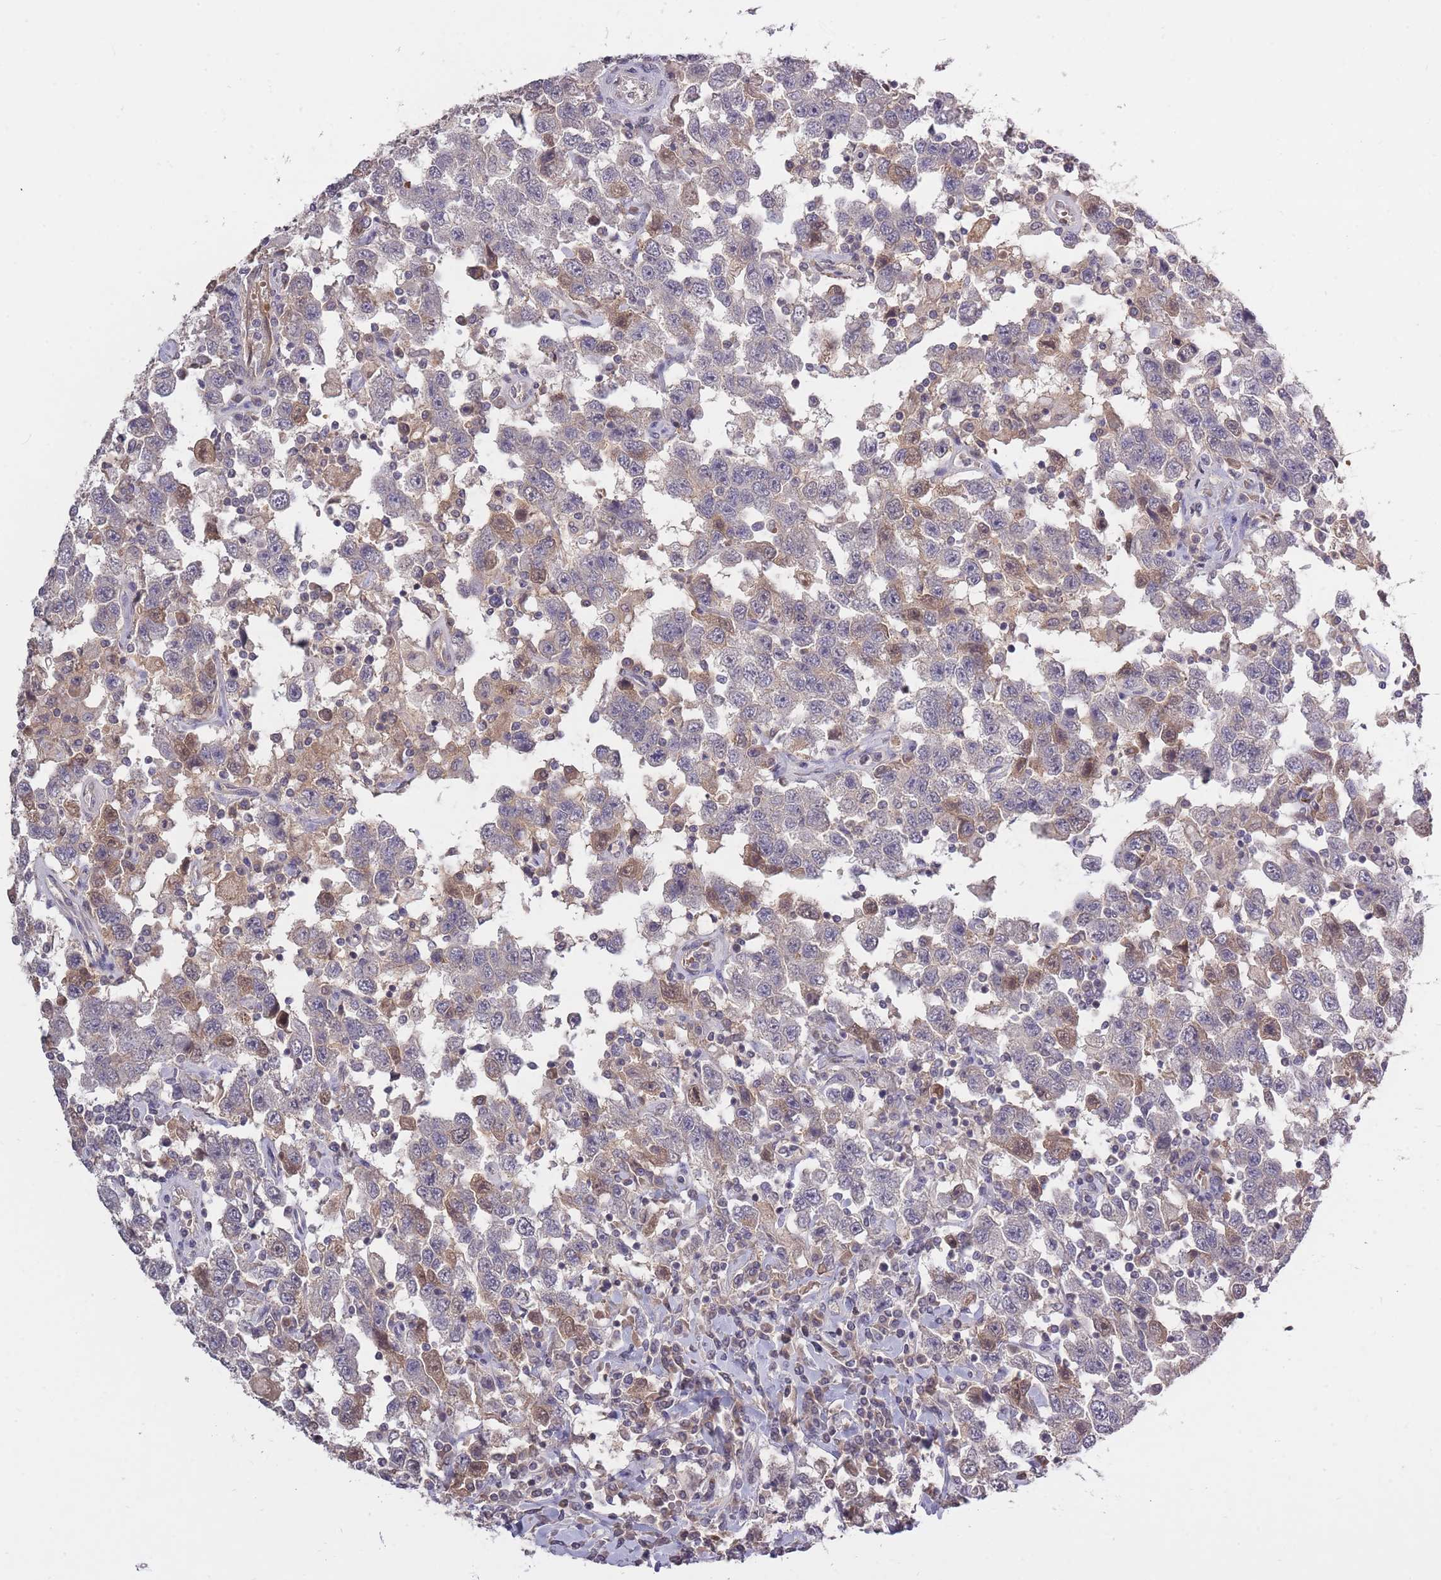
{"staining": {"intensity": "weak", "quantity": "25%-75%", "location": "cytoplasmic/membranous,nuclear"}, "tissue": "testis cancer", "cell_type": "Tumor cells", "image_type": "cancer", "snomed": [{"axis": "morphology", "description": "Seminoma, NOS"}, {"axis": "topography", "description": "Testis"}], "caption": "This is an image of immunohistochemistry (IHC) staining of testis seminoma, which shows weak staining in the cytoplasmic/membranous and nuclear of tumor cells.", "gene": "ADCYAP1R1", "patient": {"sex": "male", "age": 41}}